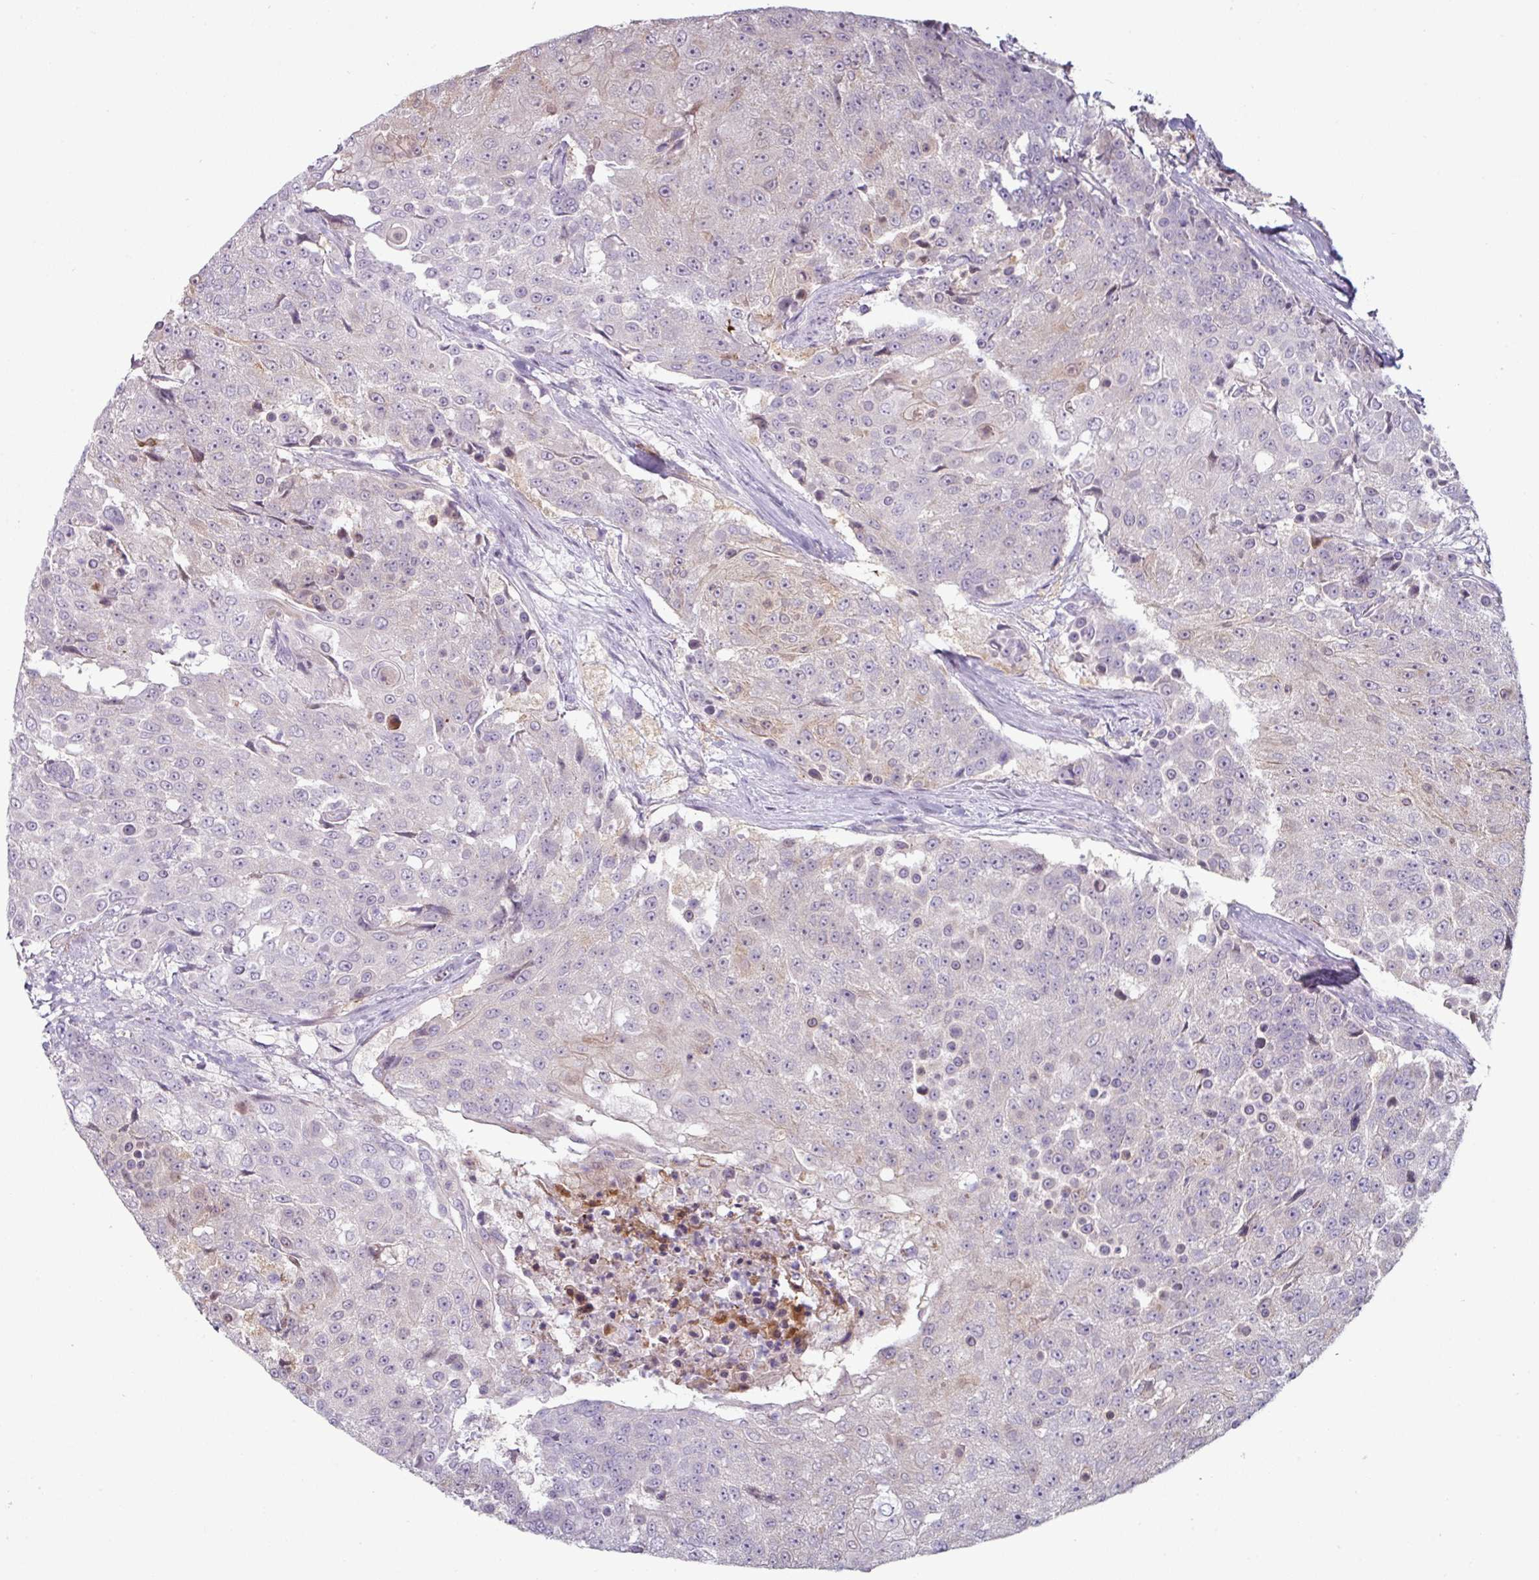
{"staining": {"intensity": "weak", "quantity": "<25%", "location": "cytoplasmic/membranous"}, "tissue": "urothelial cancer", "cell_type": "Tumor cells", "image_type": "cancer", "snomed": [{"axis": "morphology", "description": "Urothelial carcinoma, High grade"}, {"axis": "topography", "description": "Urinary bladder"}], "caption": "Protein analysis of high-grade urothelial carcinoma exhibits no significant positivity in tumor cells.", "gene": "MTMR14", "patient": {"sex": "female", "age": 63}}